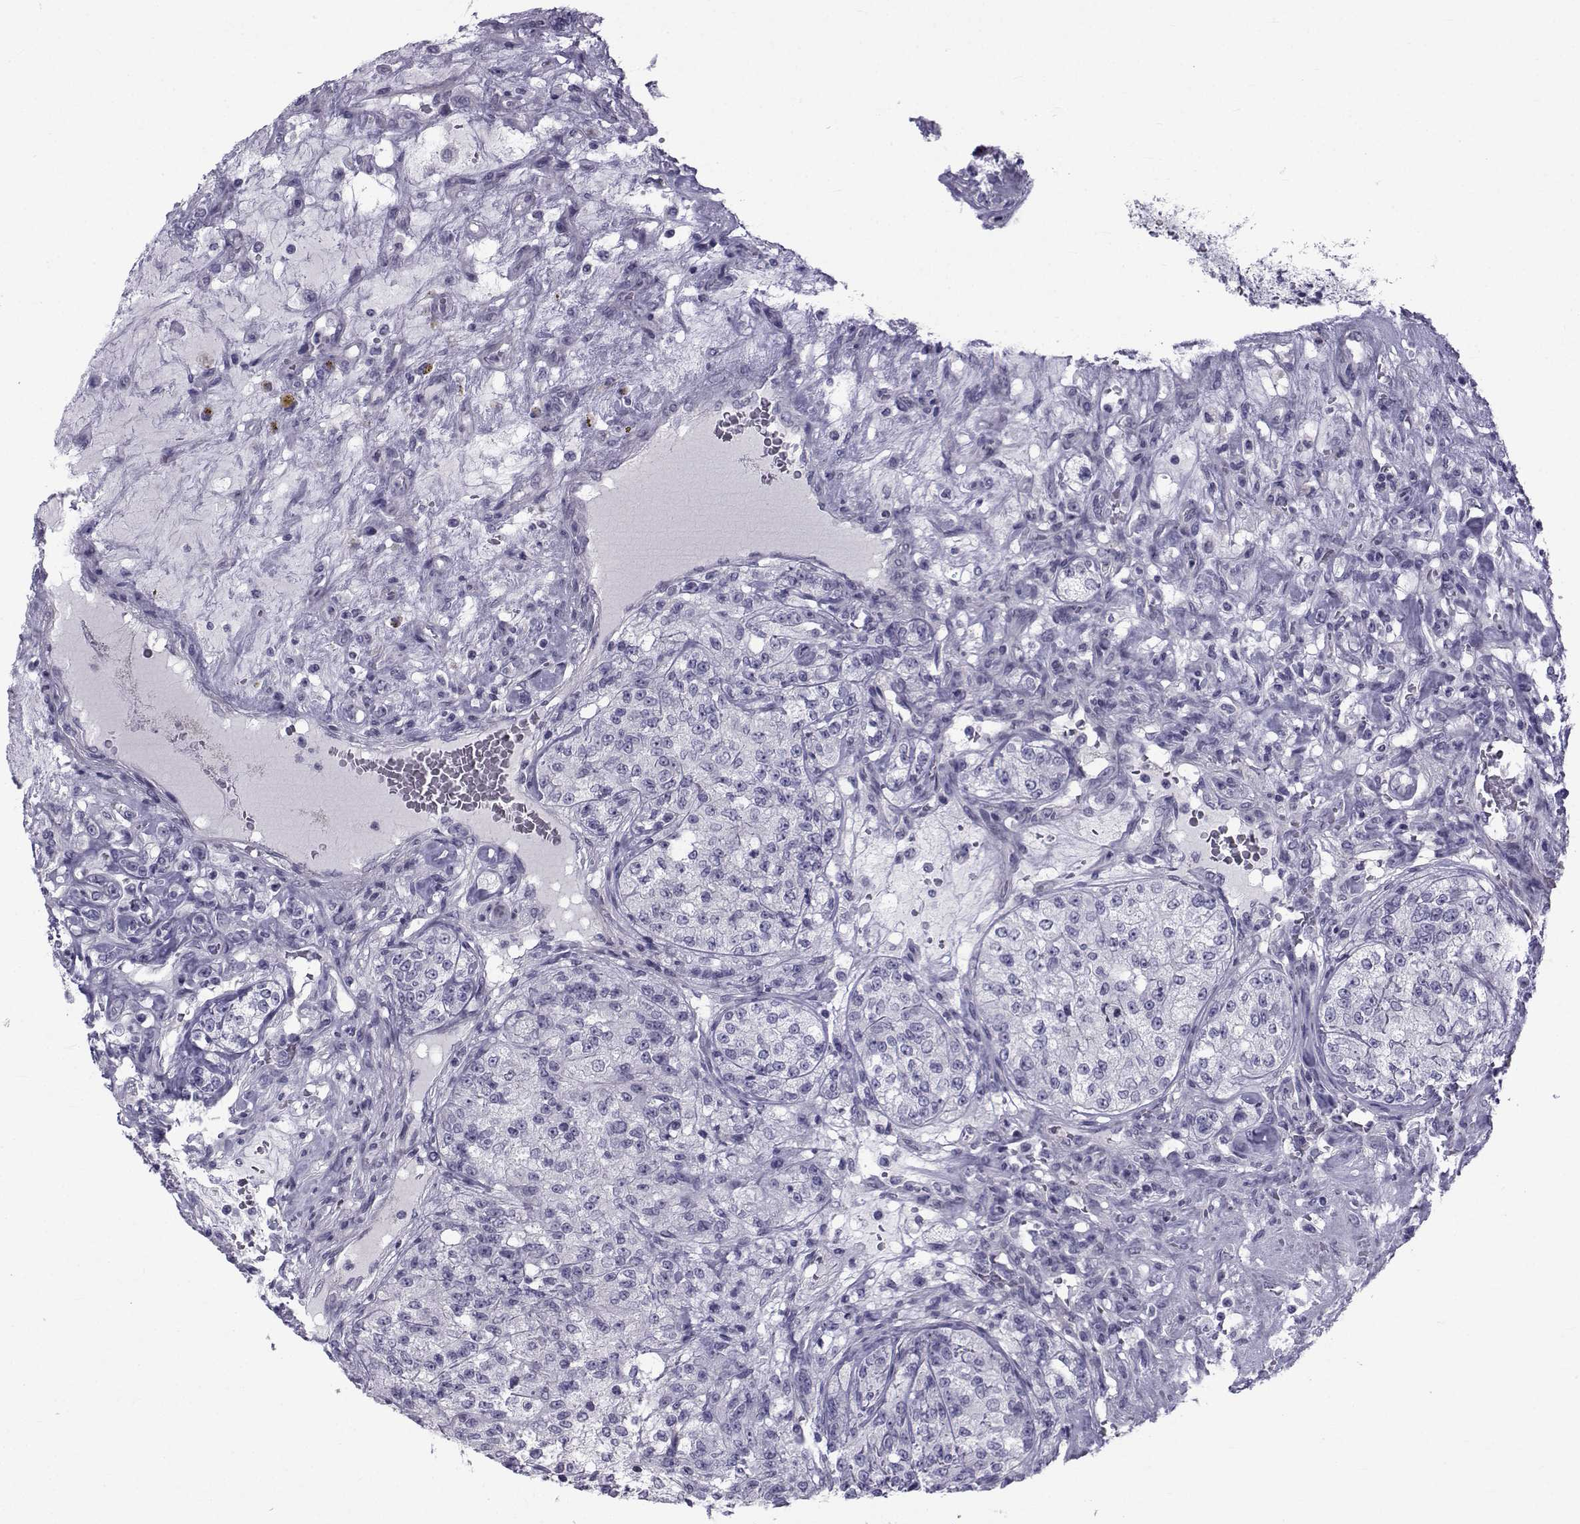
{"staining": {"intensity": "negative", "quantity": "none", "location": "none"}, "tissue": "renal cancer", "cell_type": "Tumor cells", "image_type": "cancer", "snomed": [{"axis": "morphology", "description": "Adenocarcinoma, NOS"}, {"axis": "topography", "description": "Kidney"}], "caption": "Adenocarcinoma (renal) was stained to show a protein in brown. There is no significant expression in tumor cells.", "gene": "SPANXD", "patient": {"sex": "female", "age": 63}}